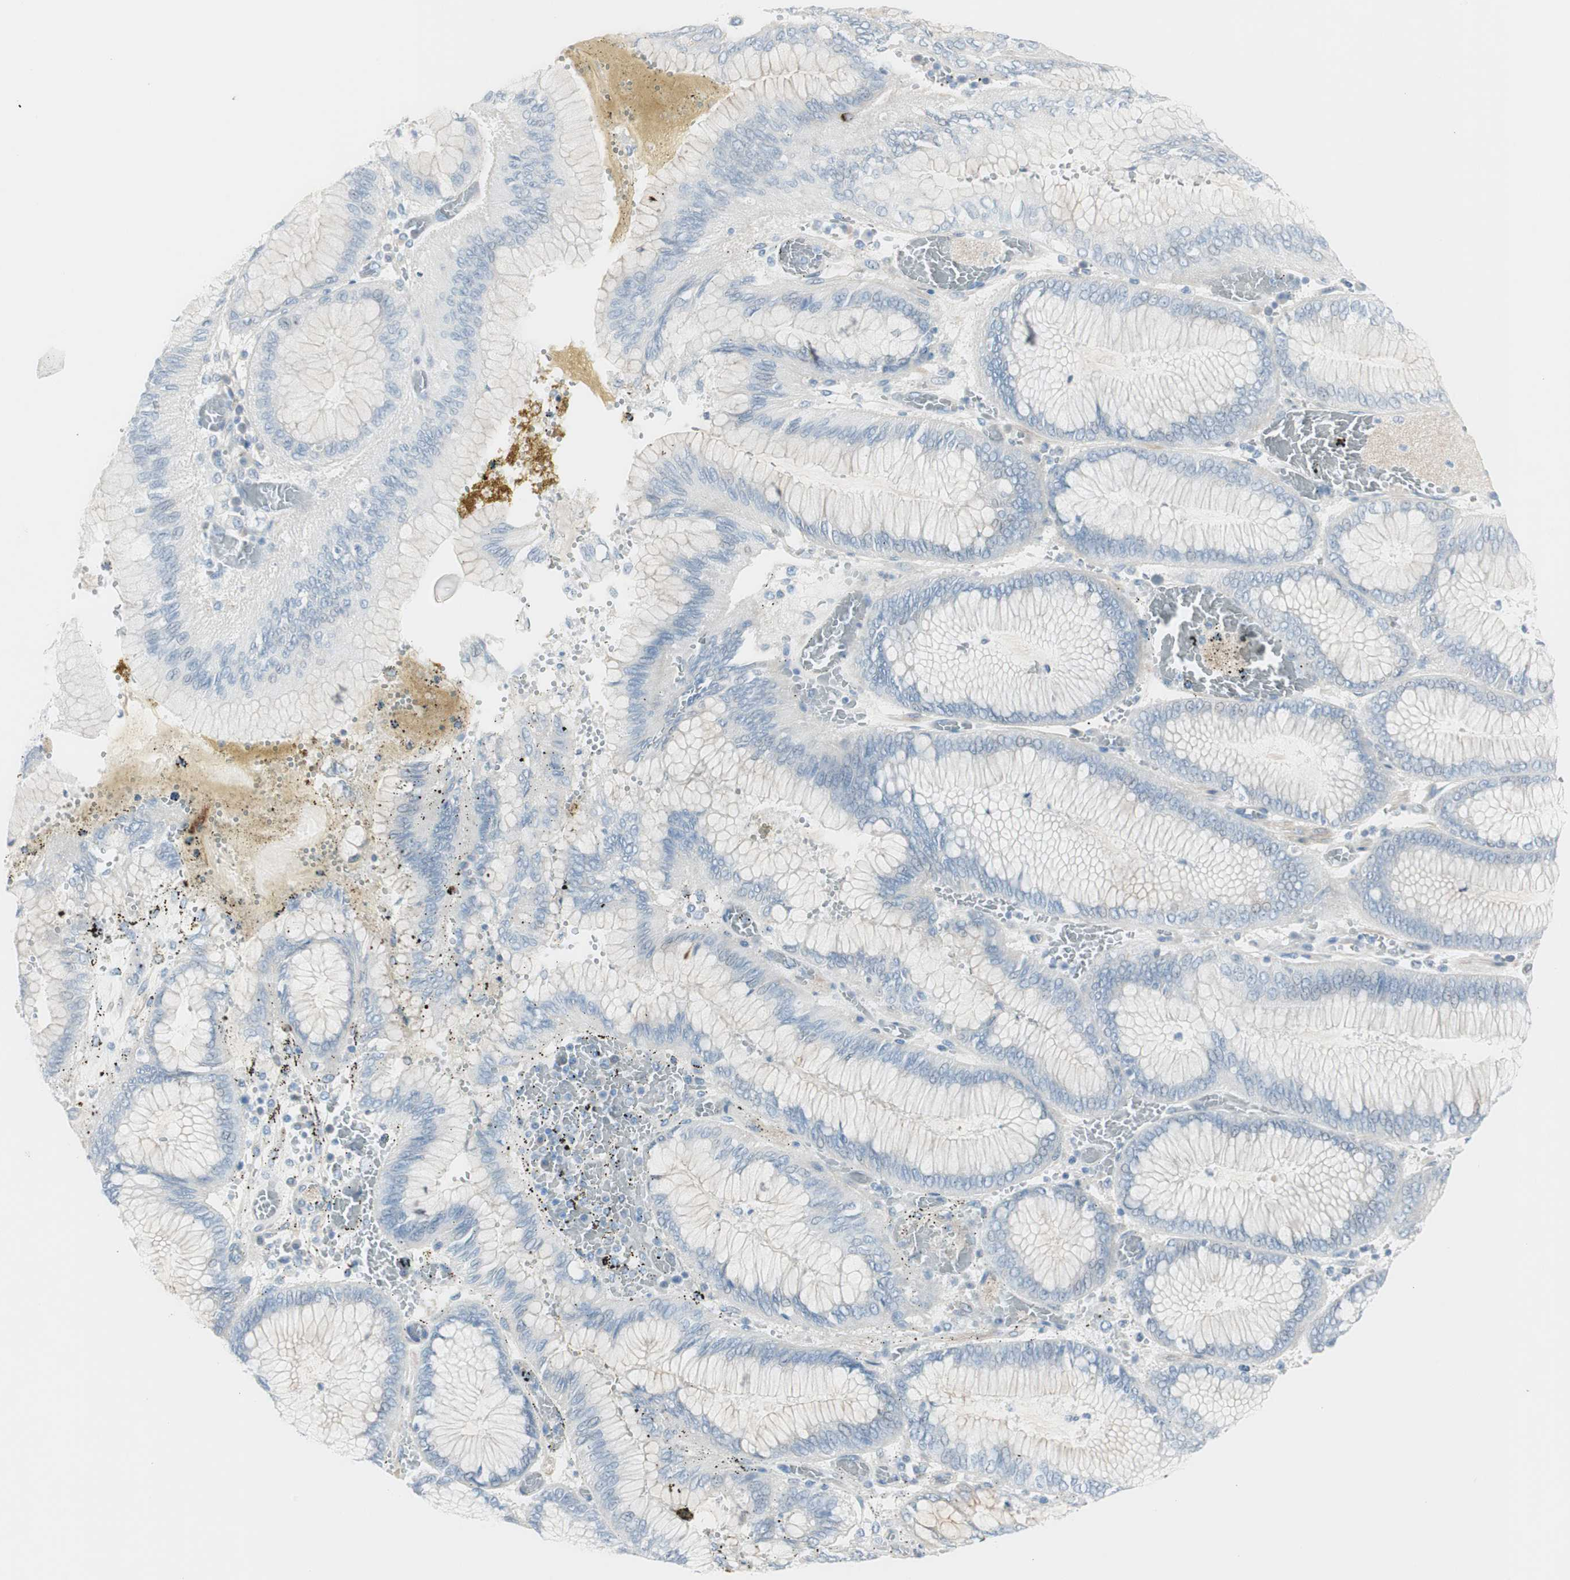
{"staining": {"intensity": "negative", "quantity": "none", "location": "none"}, "tissue": "stomach cancer", "cell_type": "Tumor cells", "image_type": "cancer", "snomed": [{"axis": "morphology", "description": "Normal tissue, NOS"}, {"axis": "morphology", "description": "Adenocarcinoma, NOS"}, {"axis": "topography", "description": "Stomach, upper"}, {"axis": "topography", "description": "Stomach"}], "caption": "Adenocarcinoma (stomach) was stained to show a protein in brown. There is no significant positivity in tumor cells. Brightfield microscopy of IHC stained with DAB (3,3'-diaminobenzidine) (brown) and hematoxylin (blue), captured at high magnification.", "gene": "CDHR5", "patient": {"sex": "male", "age": 76}}